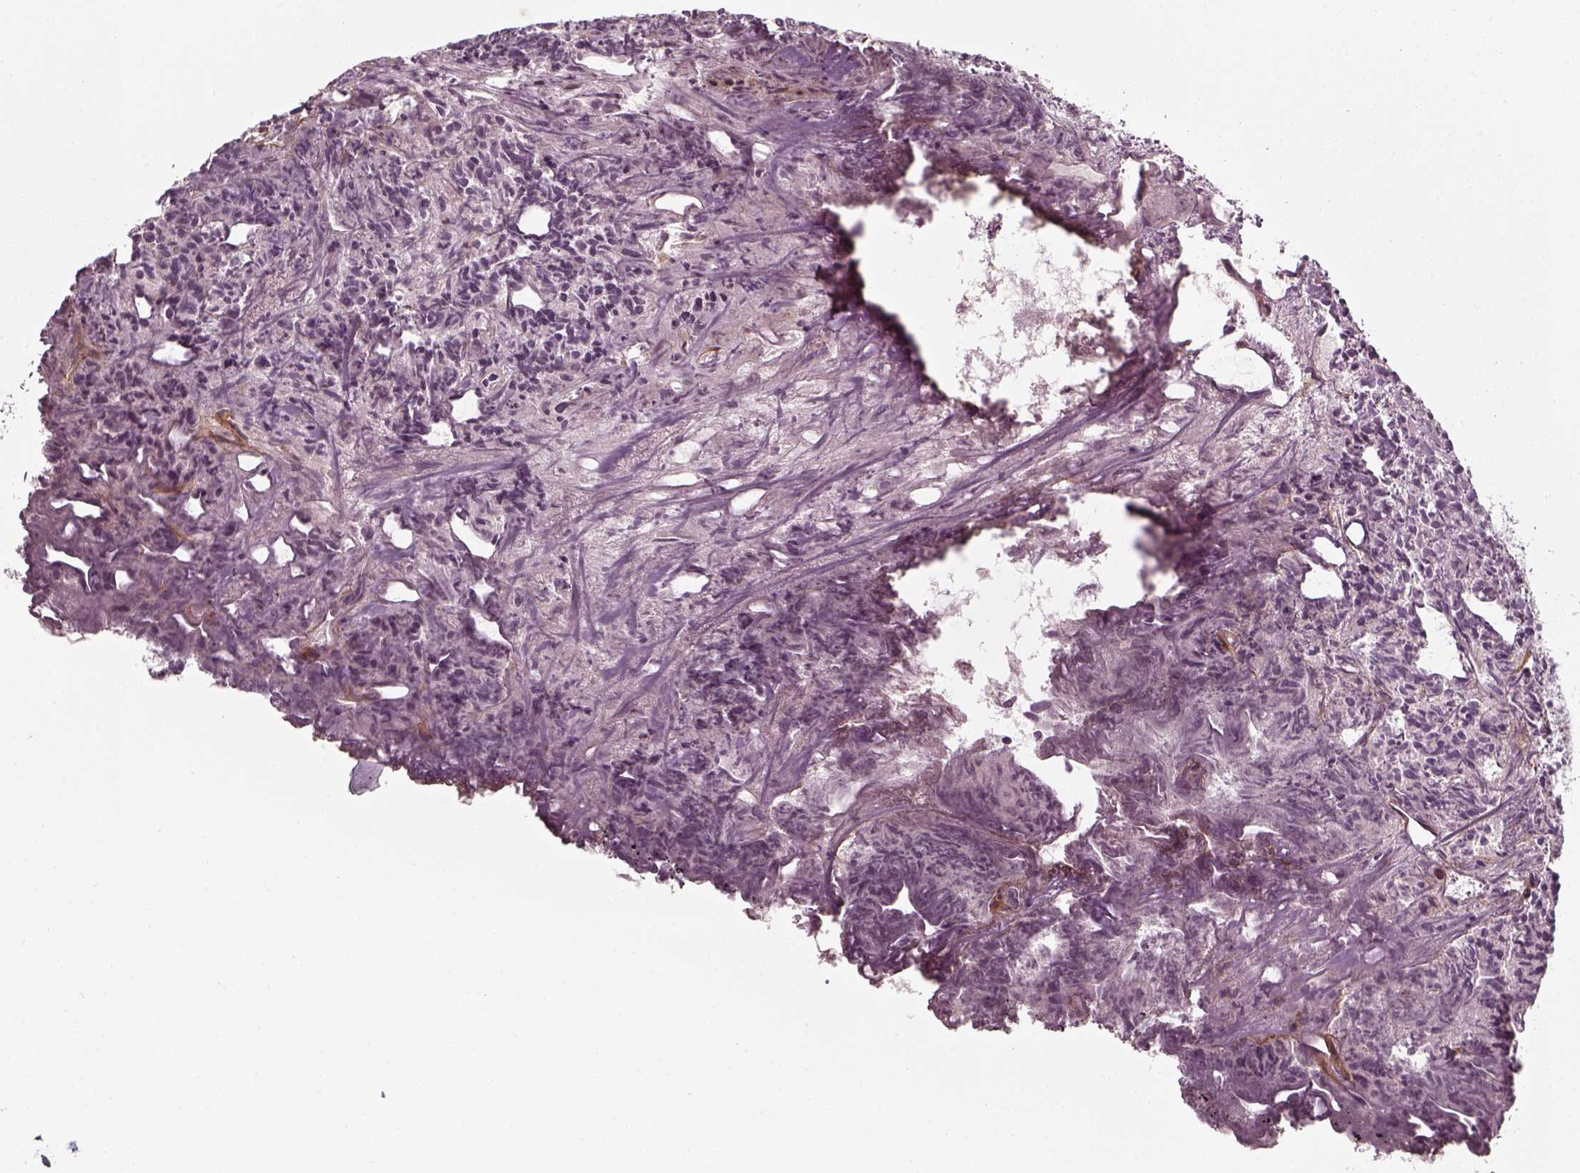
{"staining": {"intensity": "negative", "quantity": "none", "location": "none"}, "tissue": "prostate cancer", "cell_type": "Tumor cells", "image_type": "cancer", "snomed": [{"axis": "morphology", "description": "Adenocarcinoma, High grade"}, {"axis": "topography", "description": "Prostate"}], "caption": "This image is of prostate cancer stained with immunohistochemistry (IHC) to label a protein in brown with the nuclei are counter-stained blue. There is no staining in tumor cells. The staining was performed using DAB to visualize the protein expression in brown, while the nuclei were stained in blue with hematoxylin (Magnification: 20x).", "gene": "LAMB2", "patient": {"sex": "male", "age": 58}}